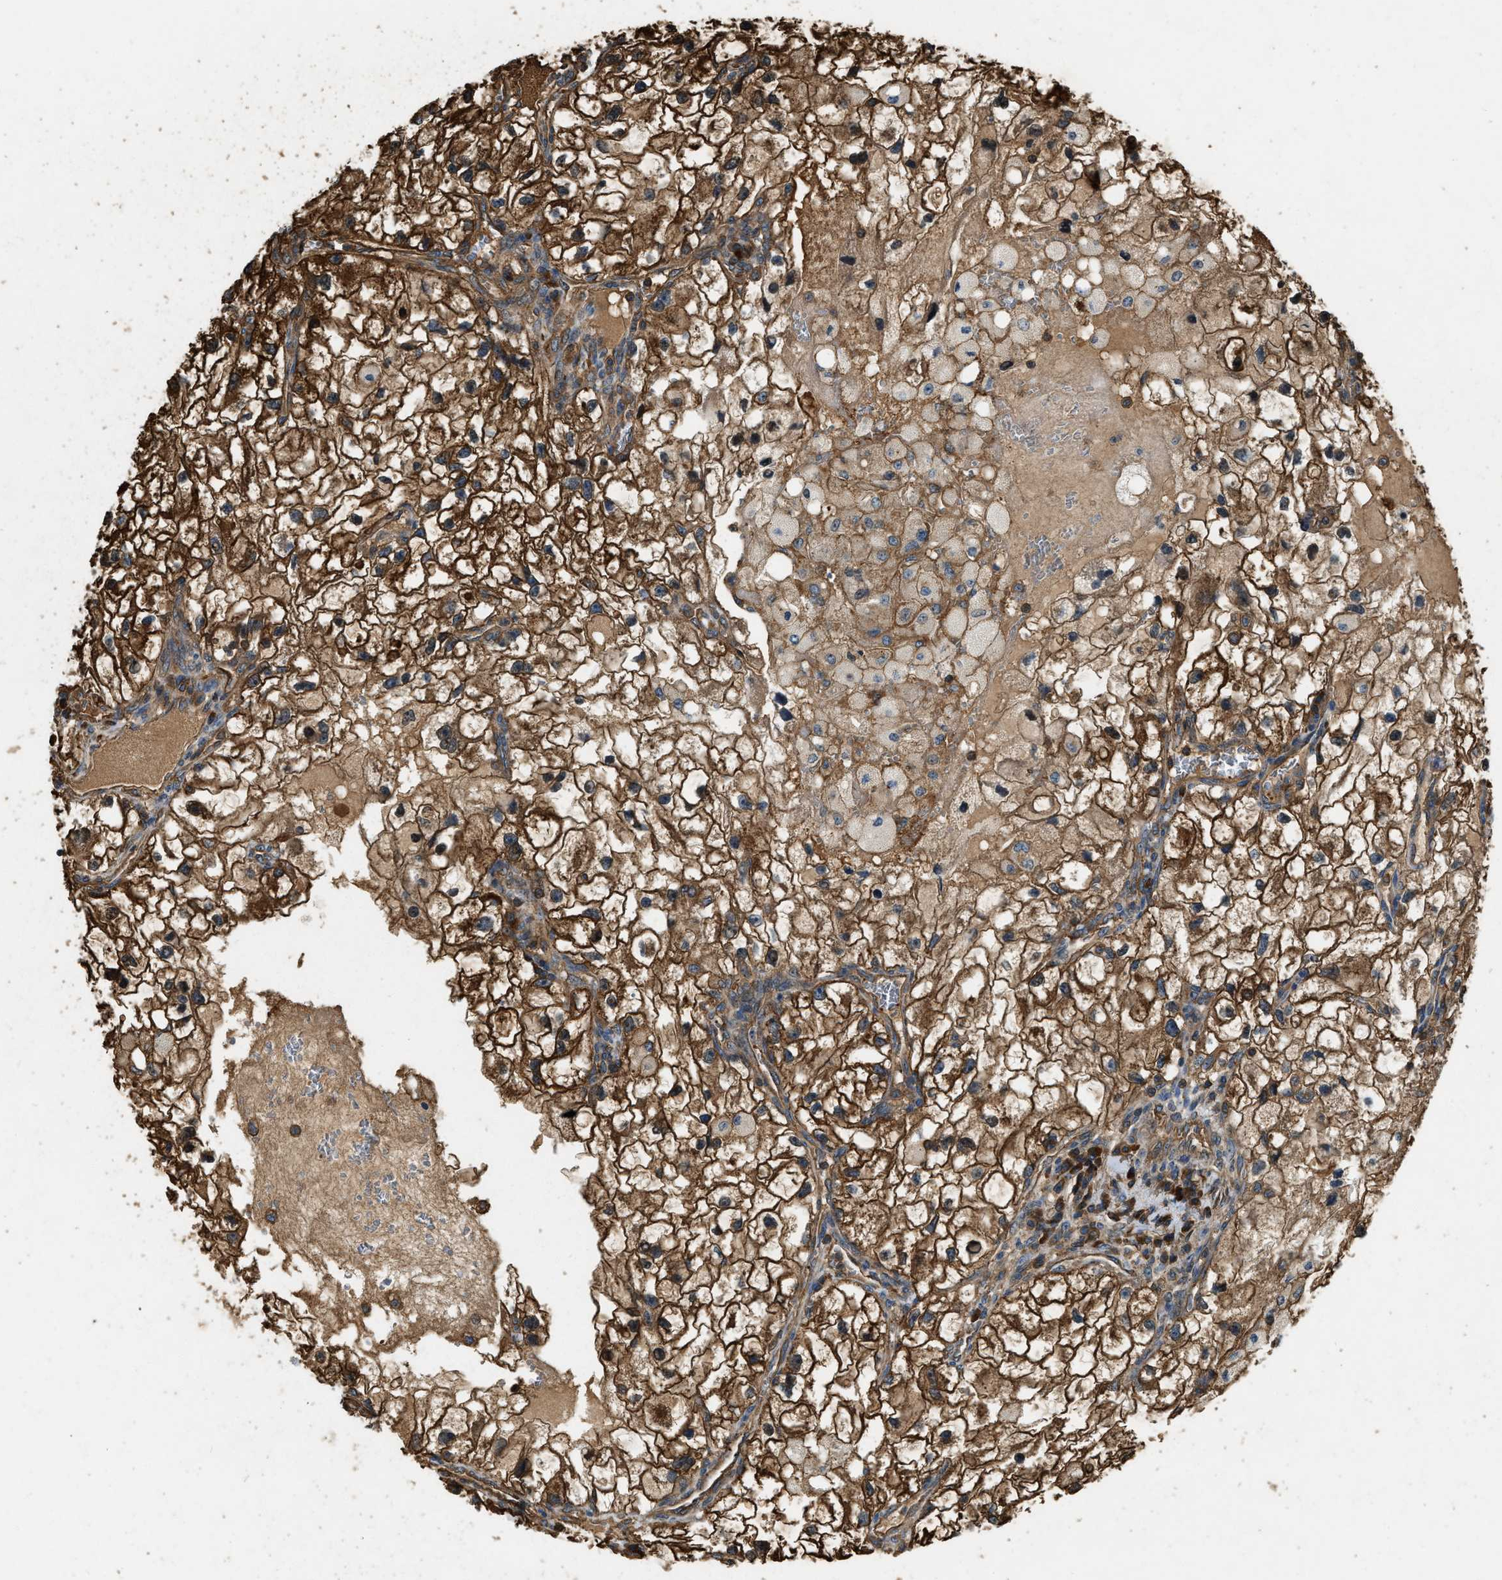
{"staining": {"intensity": "strong", "quantity": ">75%", "location": "cytoplasmic/membranous"}, "tissue": "renal cancer", "cell_type": "Tumor cells", "image_type": "cancer", "snomed": [{"axis": "morphology", "description": "Adenocarcinoma, NOS"}, {"axis": "topography", "description": "Kidney"}], "caption": "Renal adenocarcinoma was stained to show a protein in brown. There is high levels of strong cytoplasmic/membranous expression in about >75% of tumor cells.", "gene": "YARS1", "patient": {"sex": "female", "age": 70}}